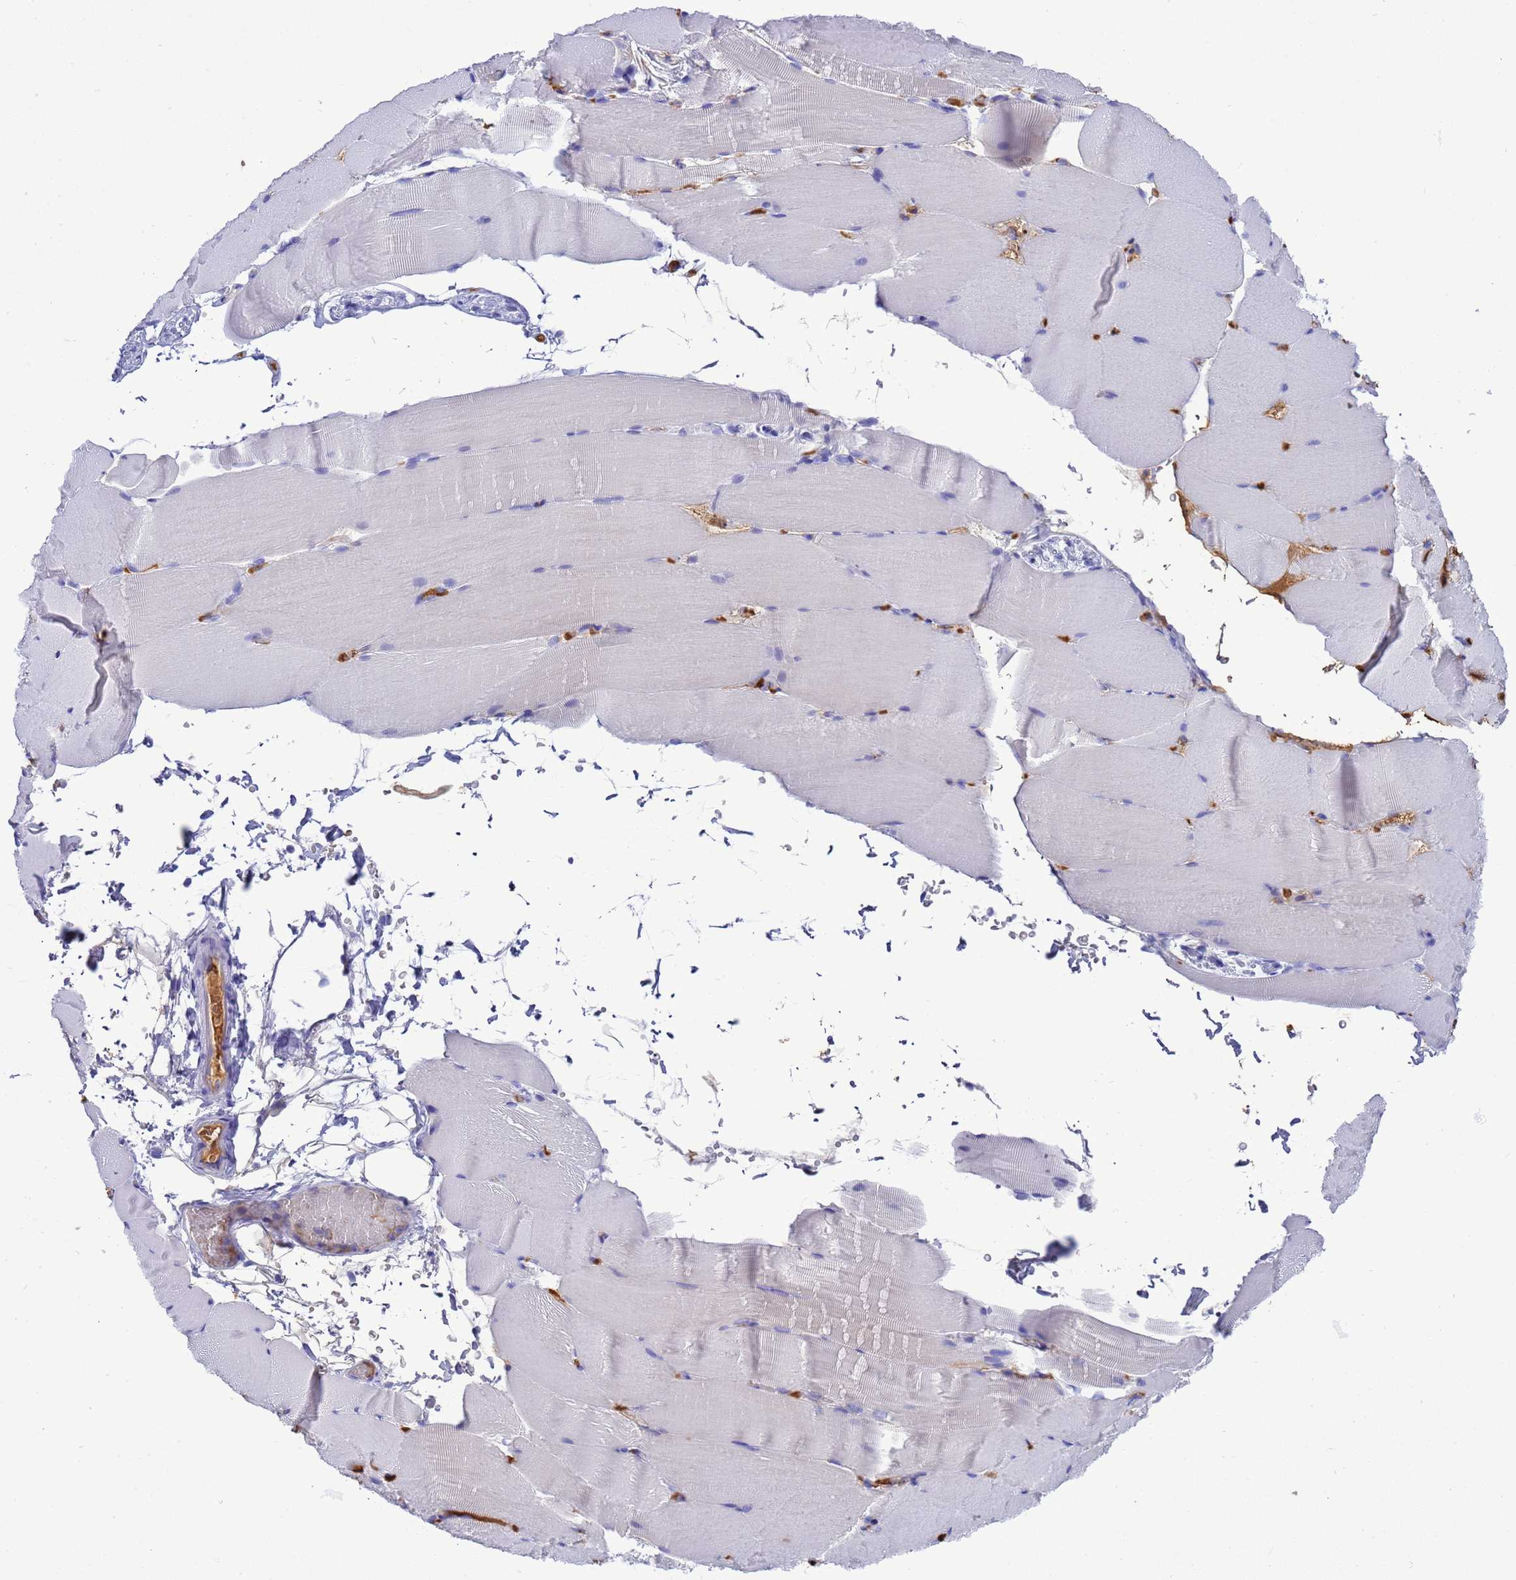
{"staining": {"intensity": "negative", "quantity": "none", "location": "none"}, "tissue": "skeletal muscle", "cell_type": "Myocytes", "image_type": "normal", "snomed": [{"axis": "morphology", "description": "Normal tissue, NOS"}, {"axis": "topography", "description": "Skeletal muscle"}, {"axis": "topography", "description": "Parathyroid gland"}], "caption": "Immunohistochemistry image of unremarkable skeletal muscle: human skeletal muscle stained with DAB (3,3'-diaminobenzidine) displays no significant protein positivity in myocytes. (DAB immunohistochemistry (IHC) visualized using brightfield microscopy, high magnification).", "gene": "H1", "patient": {"sex": "female", "age": 37}}